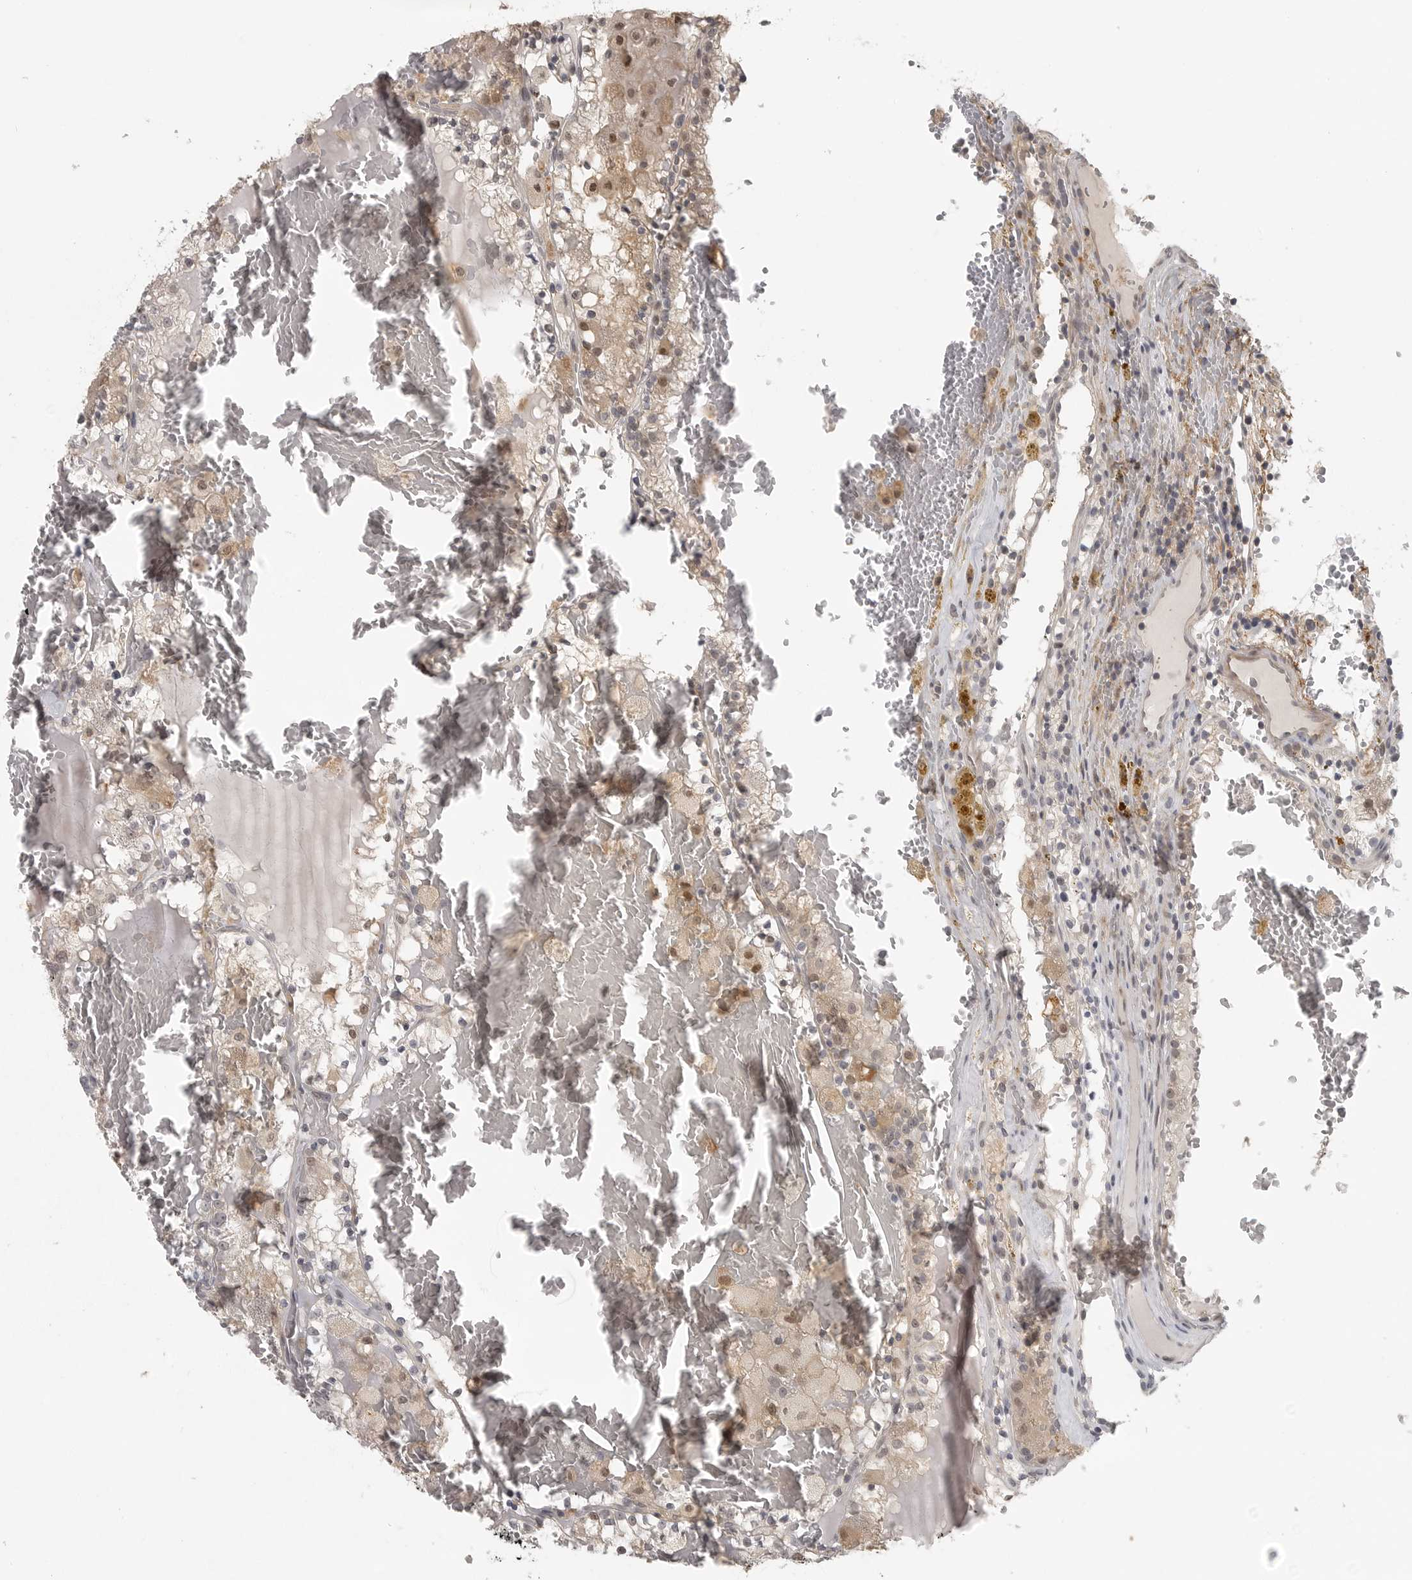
{"staining": {"intensity": "weak", "quantity": "25%-75%", "location": "cytoplasmic/membranous,nuclear"}, "tissue": "renal cancer", "cell_type": "Tumor cells", "image_type": "cancer", "snomed": [{"axis": "morphology", "description": "Adenocarcinoma, NOS"}, {"axis": "topography", "description": "Kidney"}], "caption": "Renal cancer stained with immunohistochemistry exhibits weak cytoplasmic/membranous and nuclear staining in approximately 25%-75% of tumor cells.", "gene": "UROD", "patient": {"sex": "female", "age": 56}}